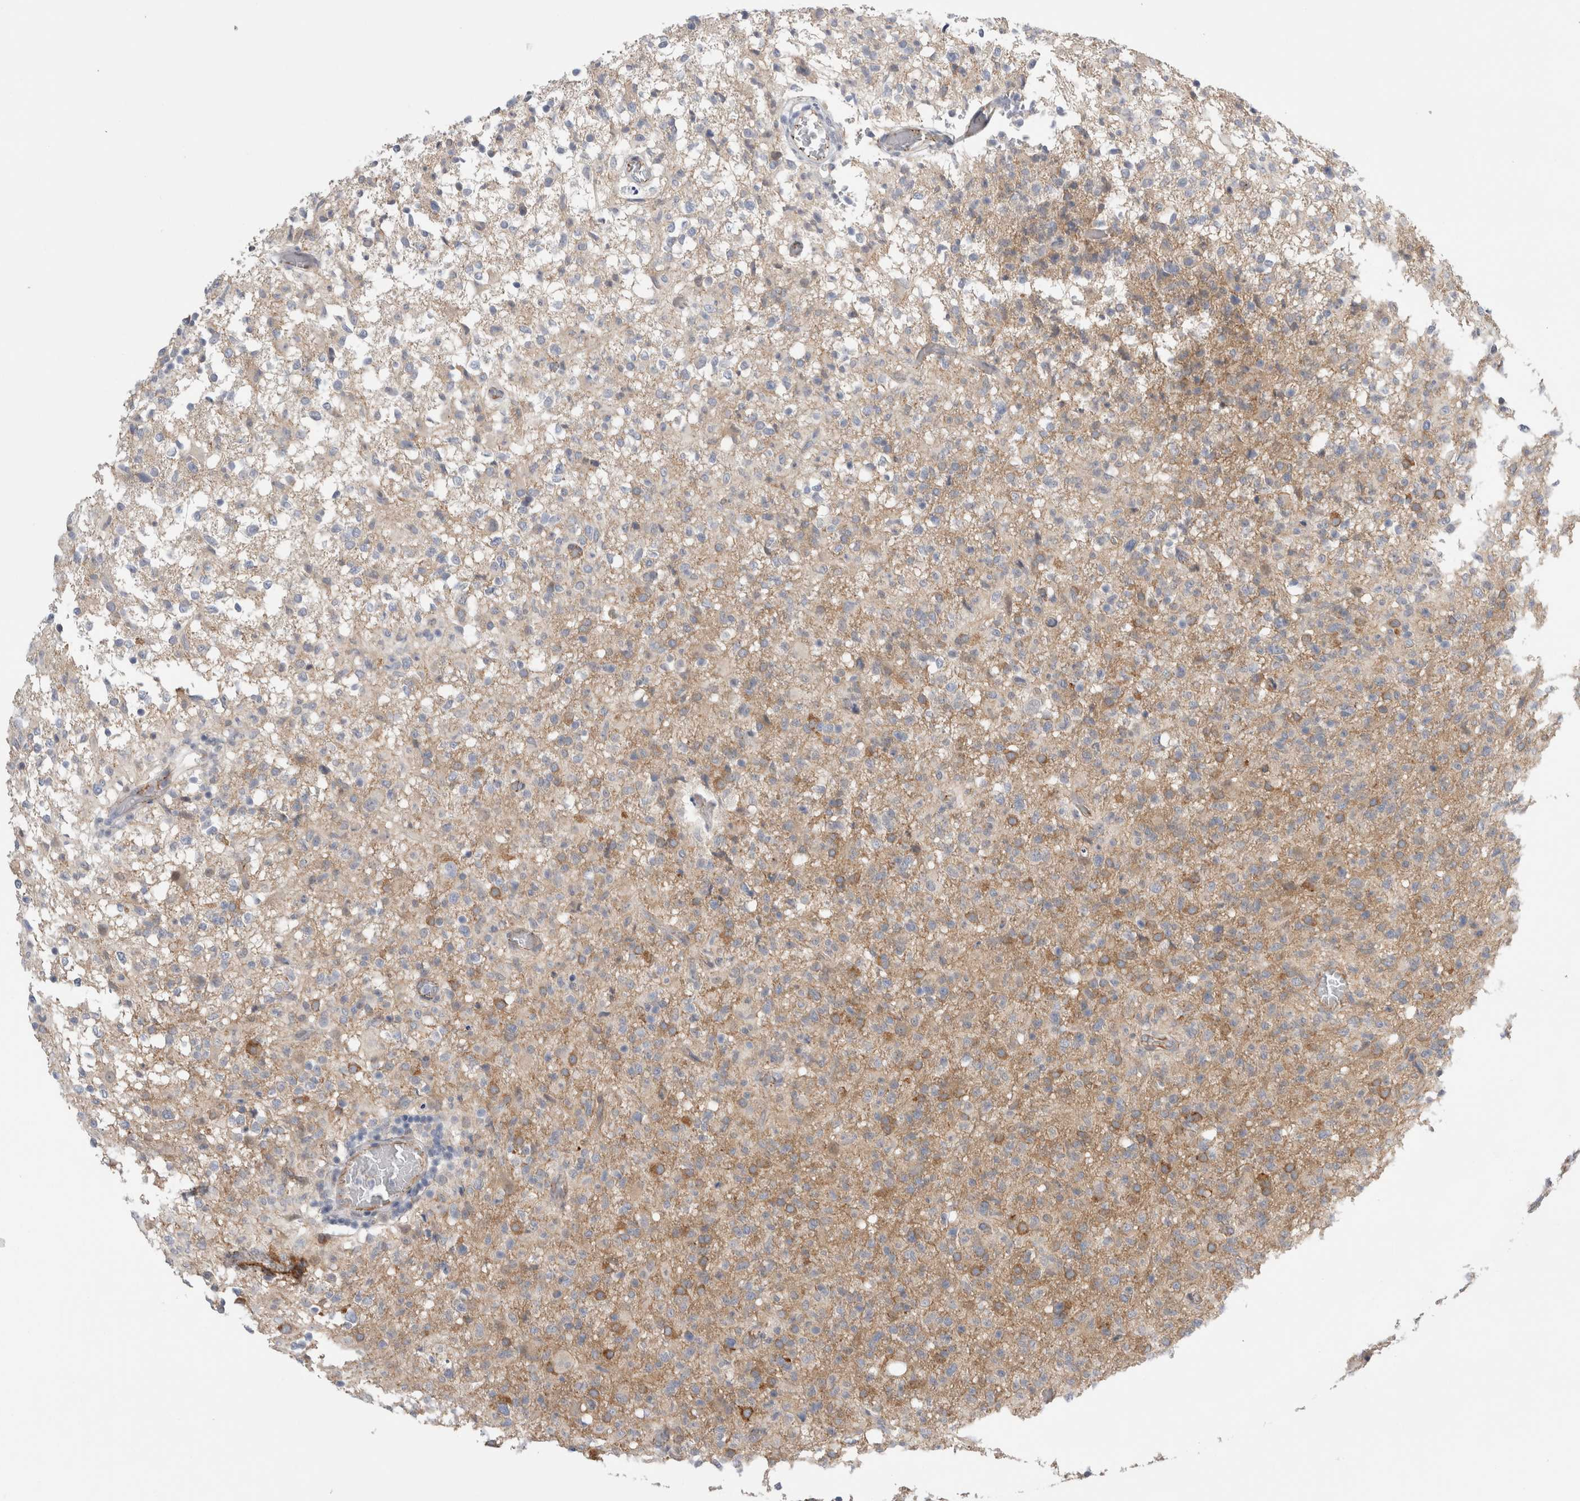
{"staining": {"intensity": "moderate", "quantity": "<25%", "location": "cytoplasmic/membranous"}, "tissue": "glioma", "cell_type": "Tumor cells", "image_type": "cancer", "snomed": [{"axis": "morphology", "description": "Glioma, malignant, High grade"}, {"axis": "topography", "description": "Brain"}], "caption": "Immunohistochemistry of human malignant glioma (high-grade) demonstrates low levels of moderate cytoplasmic/membranous staining in about <25% of tumor cells.", "gene": "TAFA5", "patient": {"sex": "female", "age": 57}}